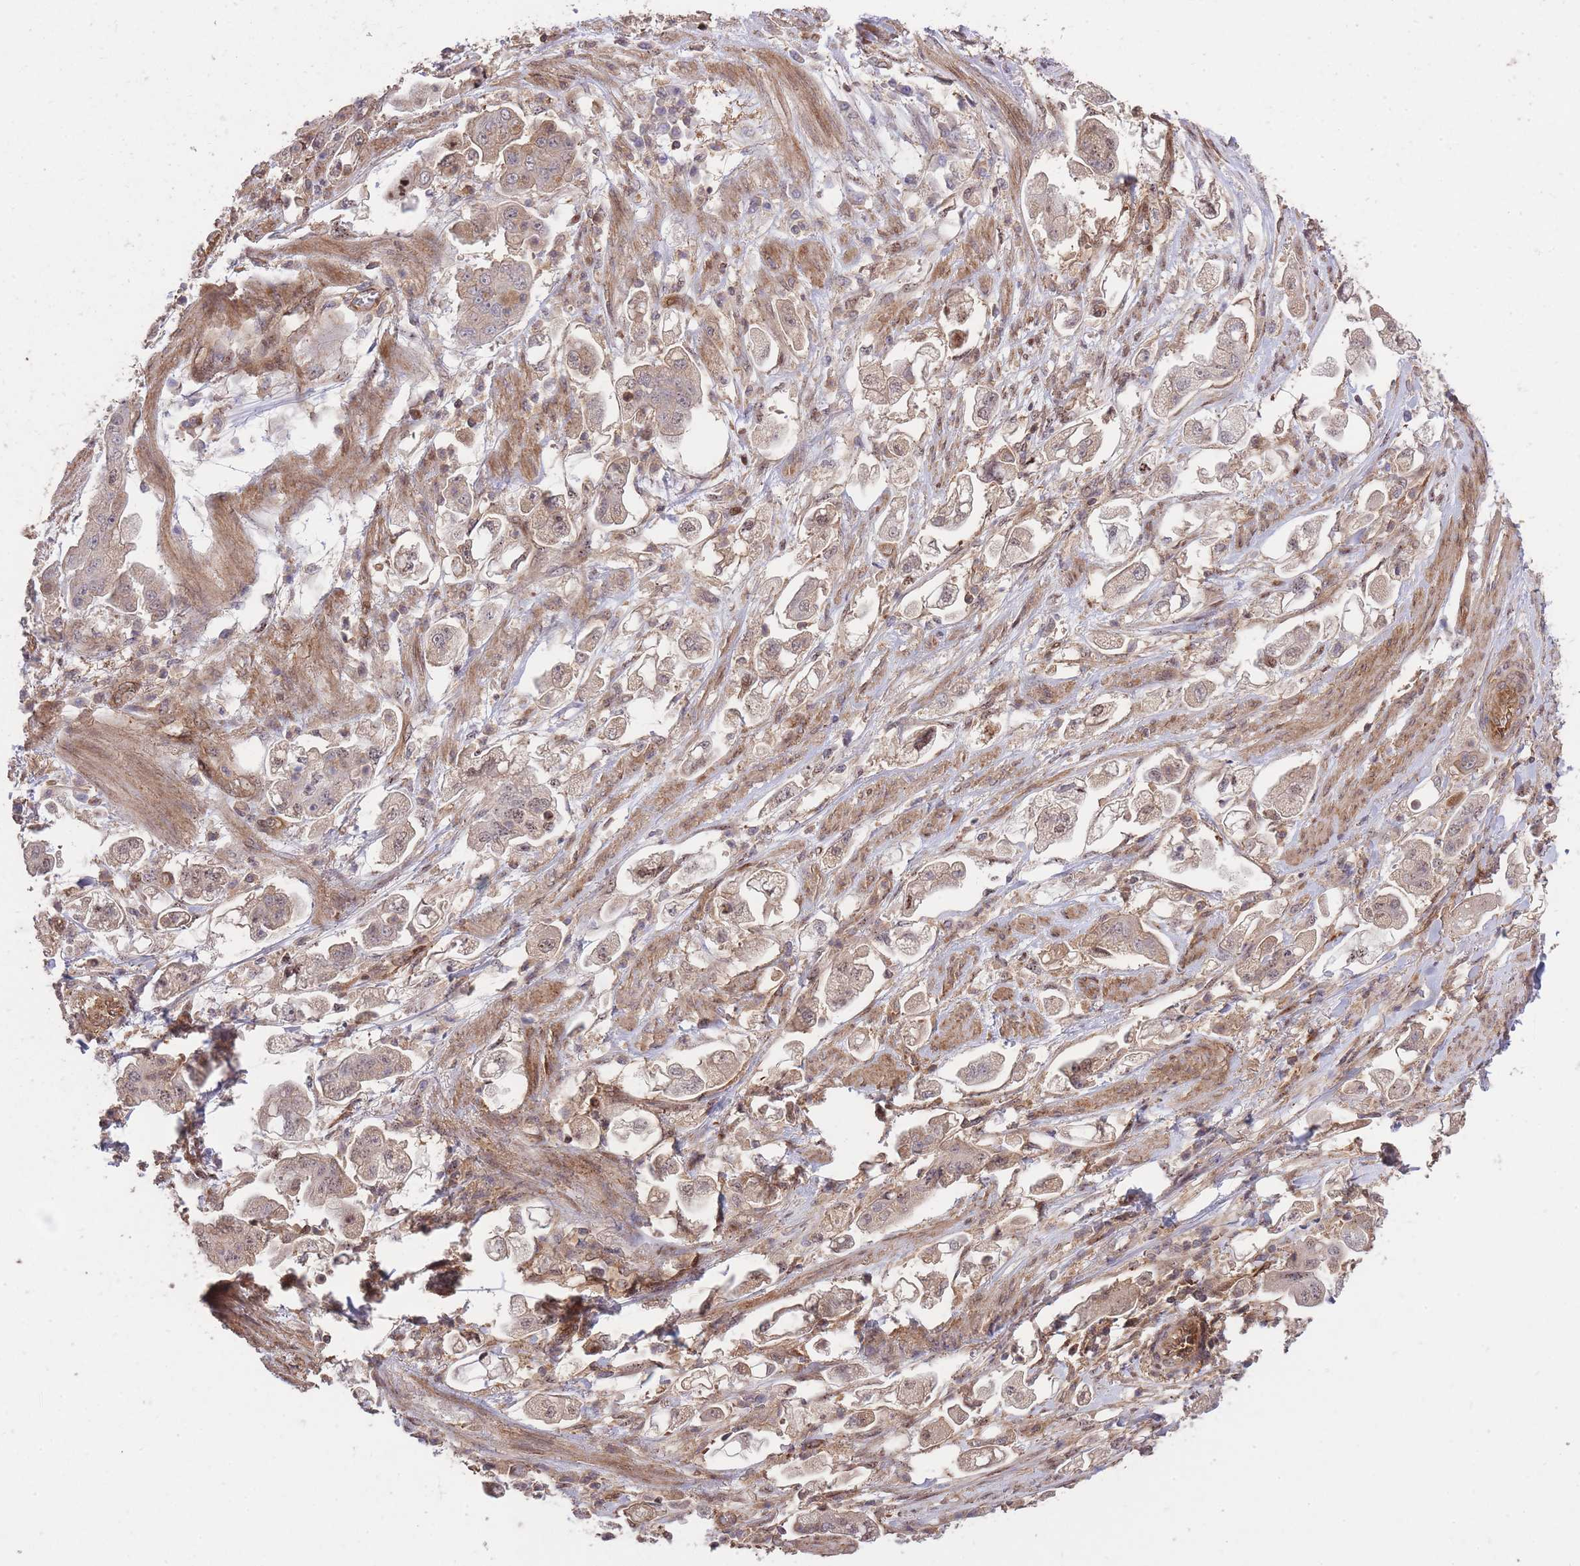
{"staining": {"intensity": "weak", "quantity": "25%-75%", "location": "cytoplasmic/membranous"}, "tissue": "stomach cancer", "cell_type": "Tumor cells", "image_type": "cancer", "snomed": [{"axis": "morphology", "description": "Adenocarcinoma, NOS"}, {"axis": "topography", "description": "Stomach"}], "caption": "Immunohistochemical staining of human stomach cancer (adenocarcinoma) exhibits weak cytoplasmic/membranous protein positivity in approximately 25%-75% of tumor cells. Using DAB (3,3'-diaminobenzidine) (brown) and hematoxylin (blue) stains, captured at high magnification using brightfield microscopy.", "gene": "PLD1", "patient": {"sex": "male", "age": 62}}